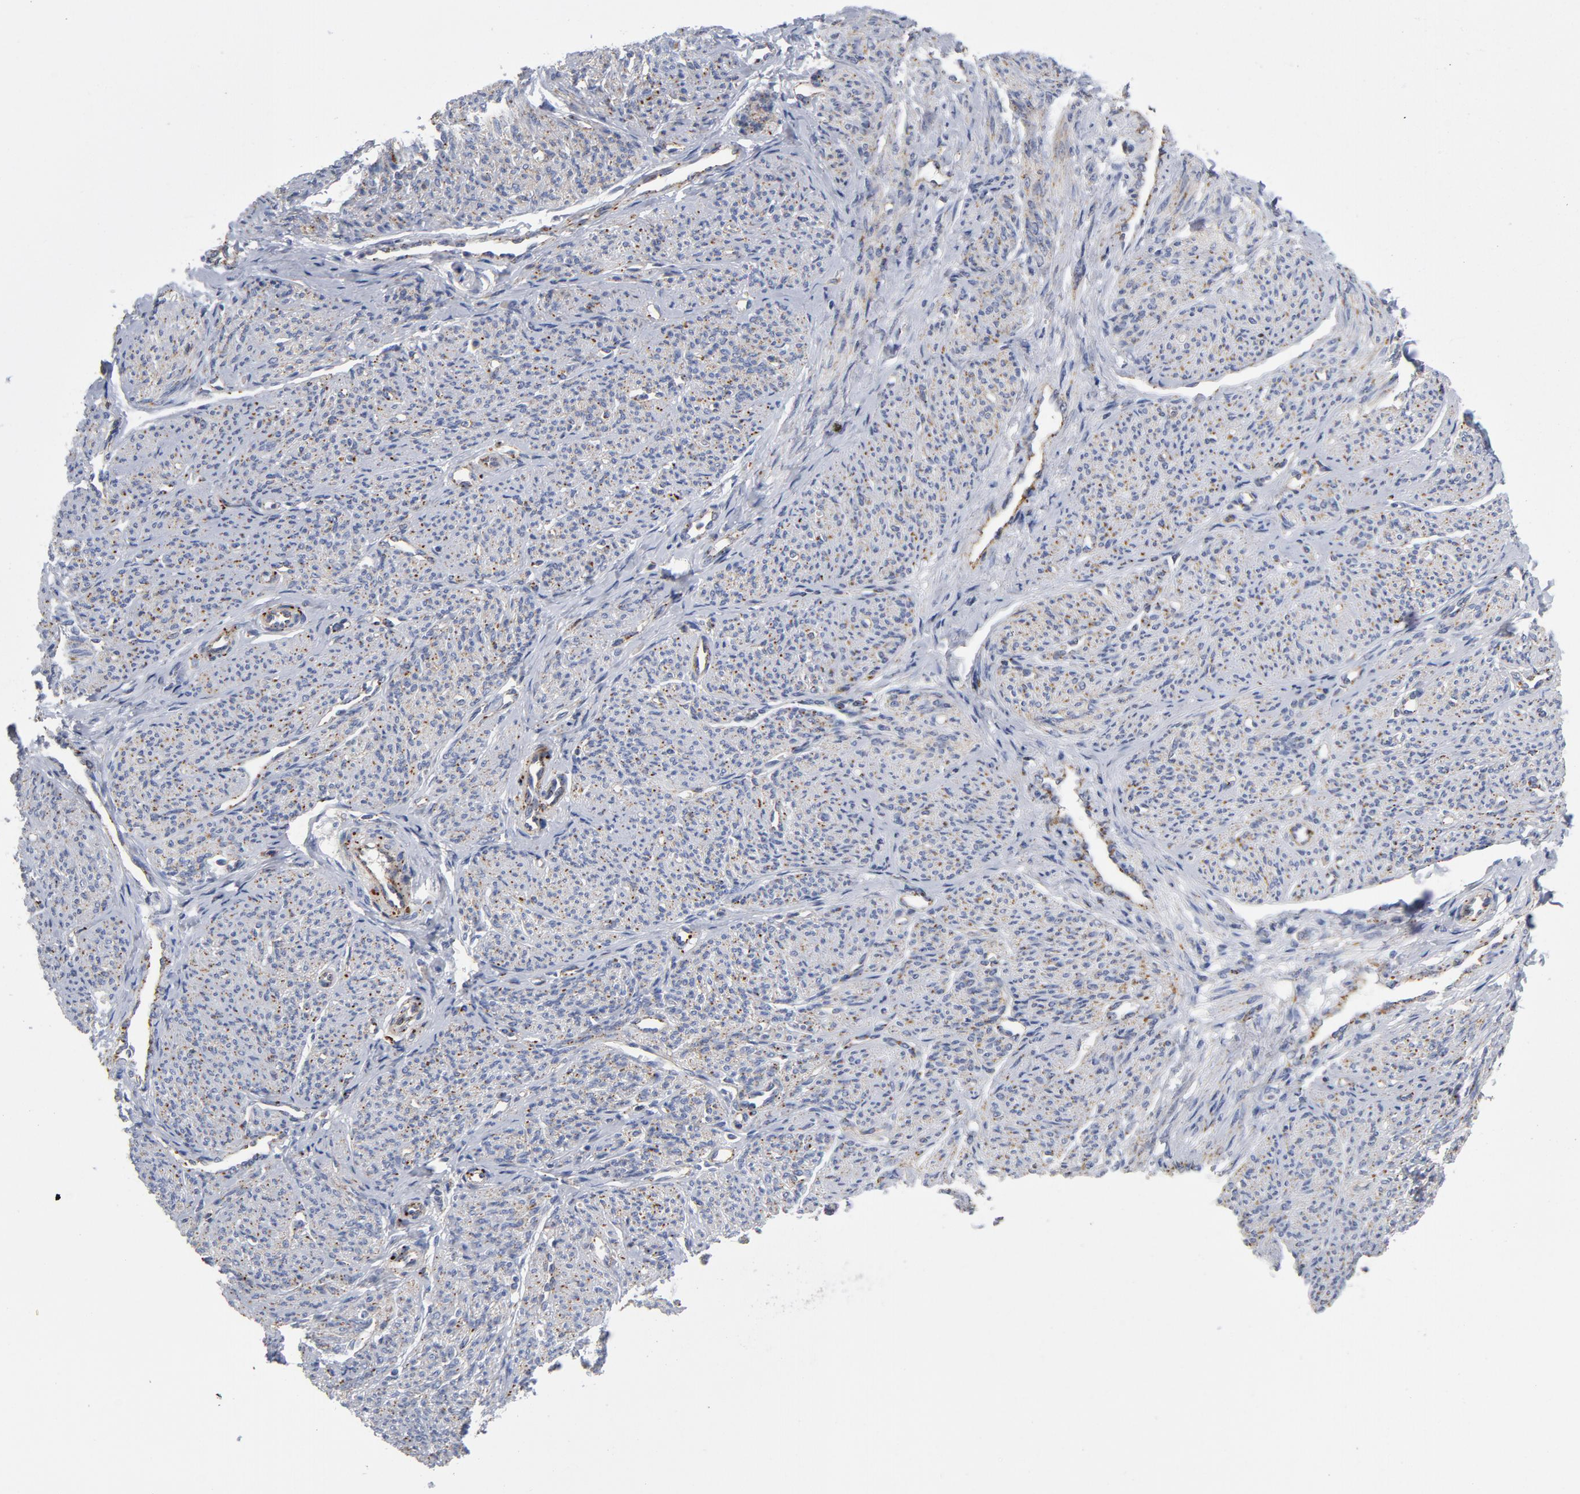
{"staining": {"intensity": "weak", "quantity": "25%-75%", "location": "cytoplasmic/membranous"}, "tissue": "smooth muscle", "cell_type": "Smooth muscle cells", "image_type": "normal", "snomed": [{"axis": "morphology", "description": "Normal tissue, NOS"}, {"axis": "topography", "description": "Smooth muscle"}], "caption": "Immunohistochemistry (IHC) (DAB (3,3'-diaminobenzidine)) staining of unremarkable human smooth muscle reveals weak cytoplasmic/membranous protein staining in about 25%-75% of smooth muscle cells.", "gene": "AKT2", "patient": {"sex": "female", "age": 65}}